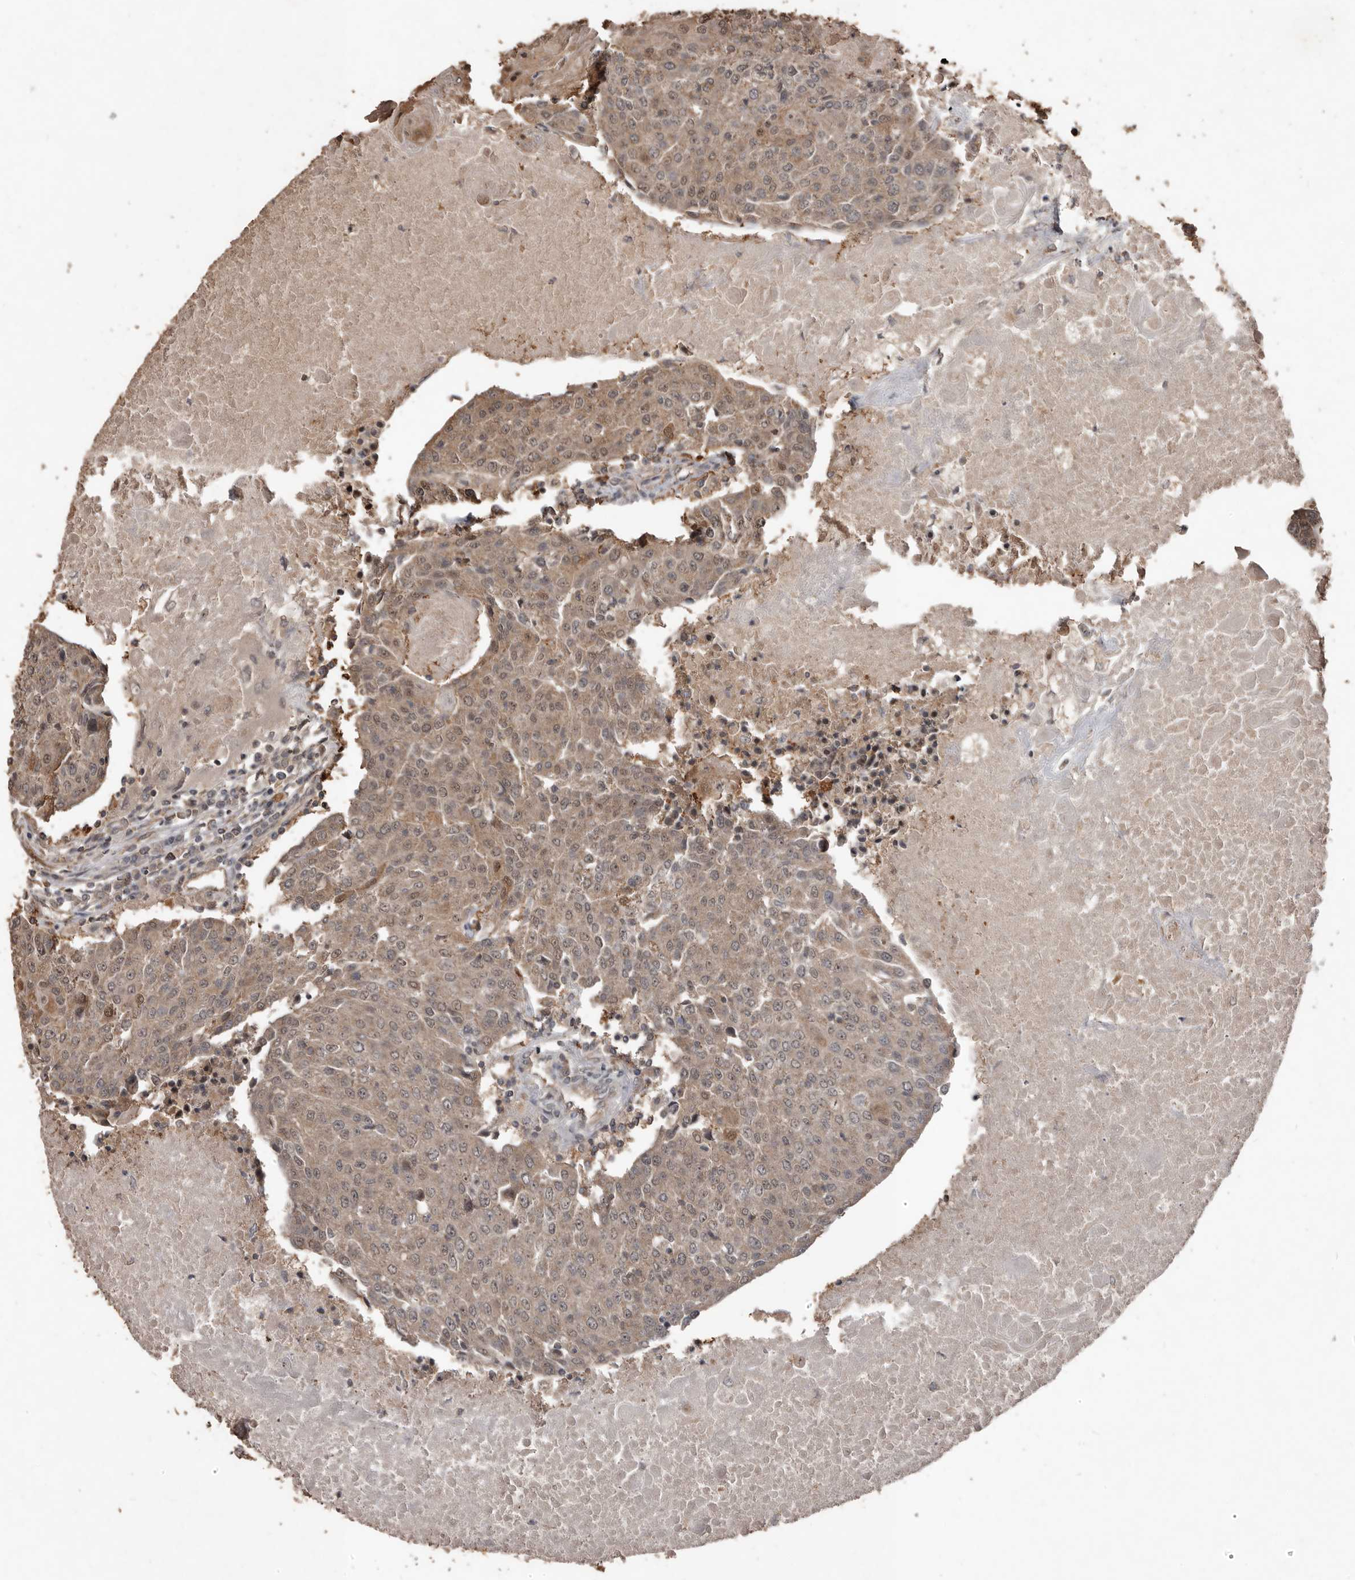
{"staining": {"intensity": "moderate", "quantity": ">75%", "location": "cytoplasmic/membranous,nuclear"}, "tissue": "urothelial cancer", "cell_type": "Tumor cells", "image_type": "cancer", "snomed": [{"axis": "morphology", "description": "Urothelial carcinoma, High grade"}, {"axis": "topography", "description": "Urinary bladder"}], "caption": "DAB (3,3'-diaminobenzidine) immunohistochemical staining of human high-grade urothelial carcinoma demonstrates moderate cytoplasmic/membranous and nuclear protein staining in about >75% of tumor cells.", "gene": "BAMBI", "patient": {"sex": "female", "age": 85}}